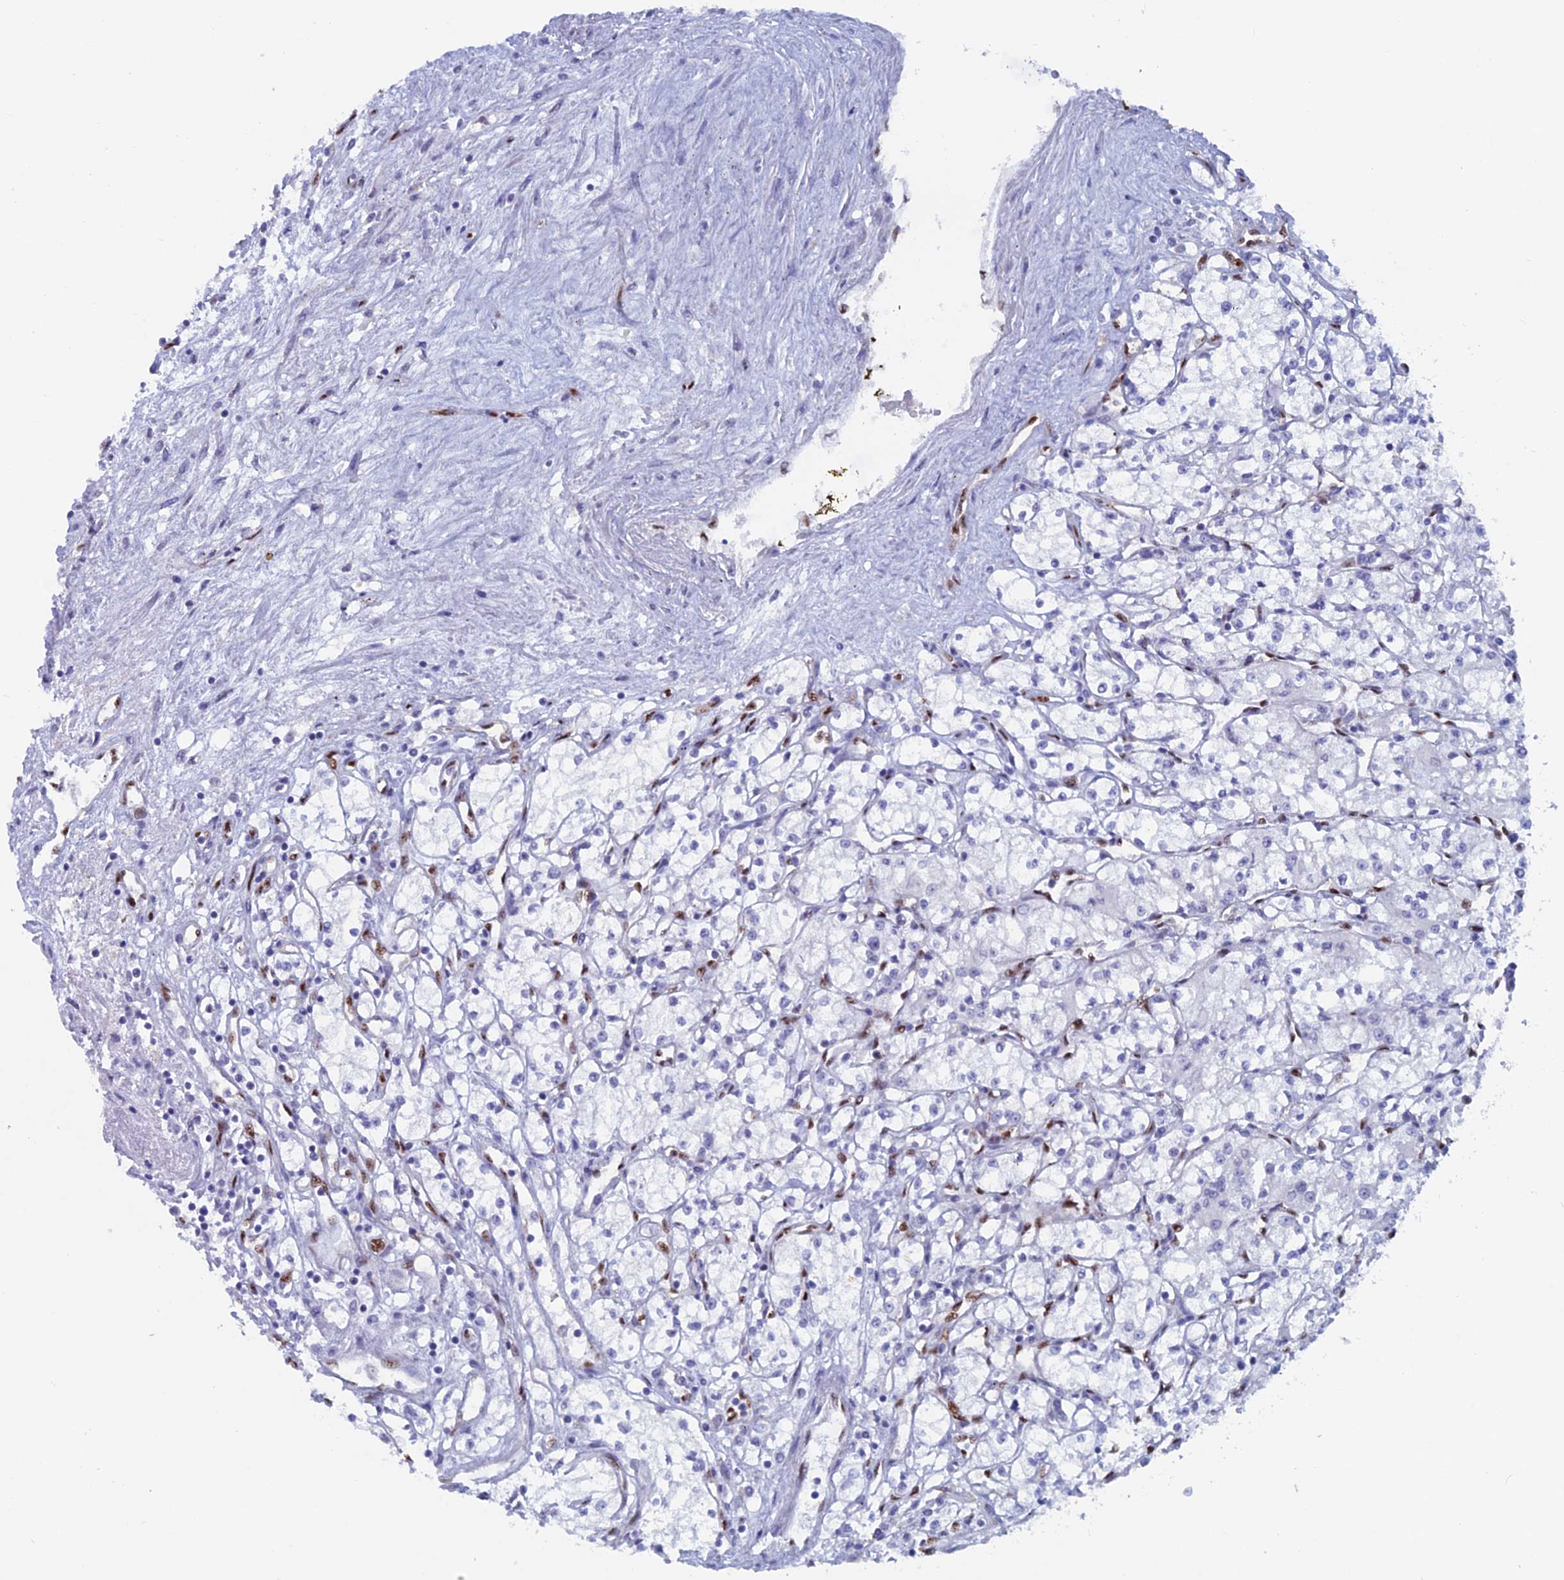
{"staining": {"intensity": "negative", "quantity": "none", "location": "none"}, "tissue": "renal cancer", "cell_type": "Tumor cells", "image_type": "cancer", "snomed": [{"axis": "morphology", "description": "Adenocarcinoma, NOS"}, {"axis": "topography", "description": "Kidney"}], "caption": "Renal cancer was stained to show a protein in brown. There is no significant expression in tumor cells.", "gene": "NOL4L", "patient": {"sex": "male", "age": 59}}